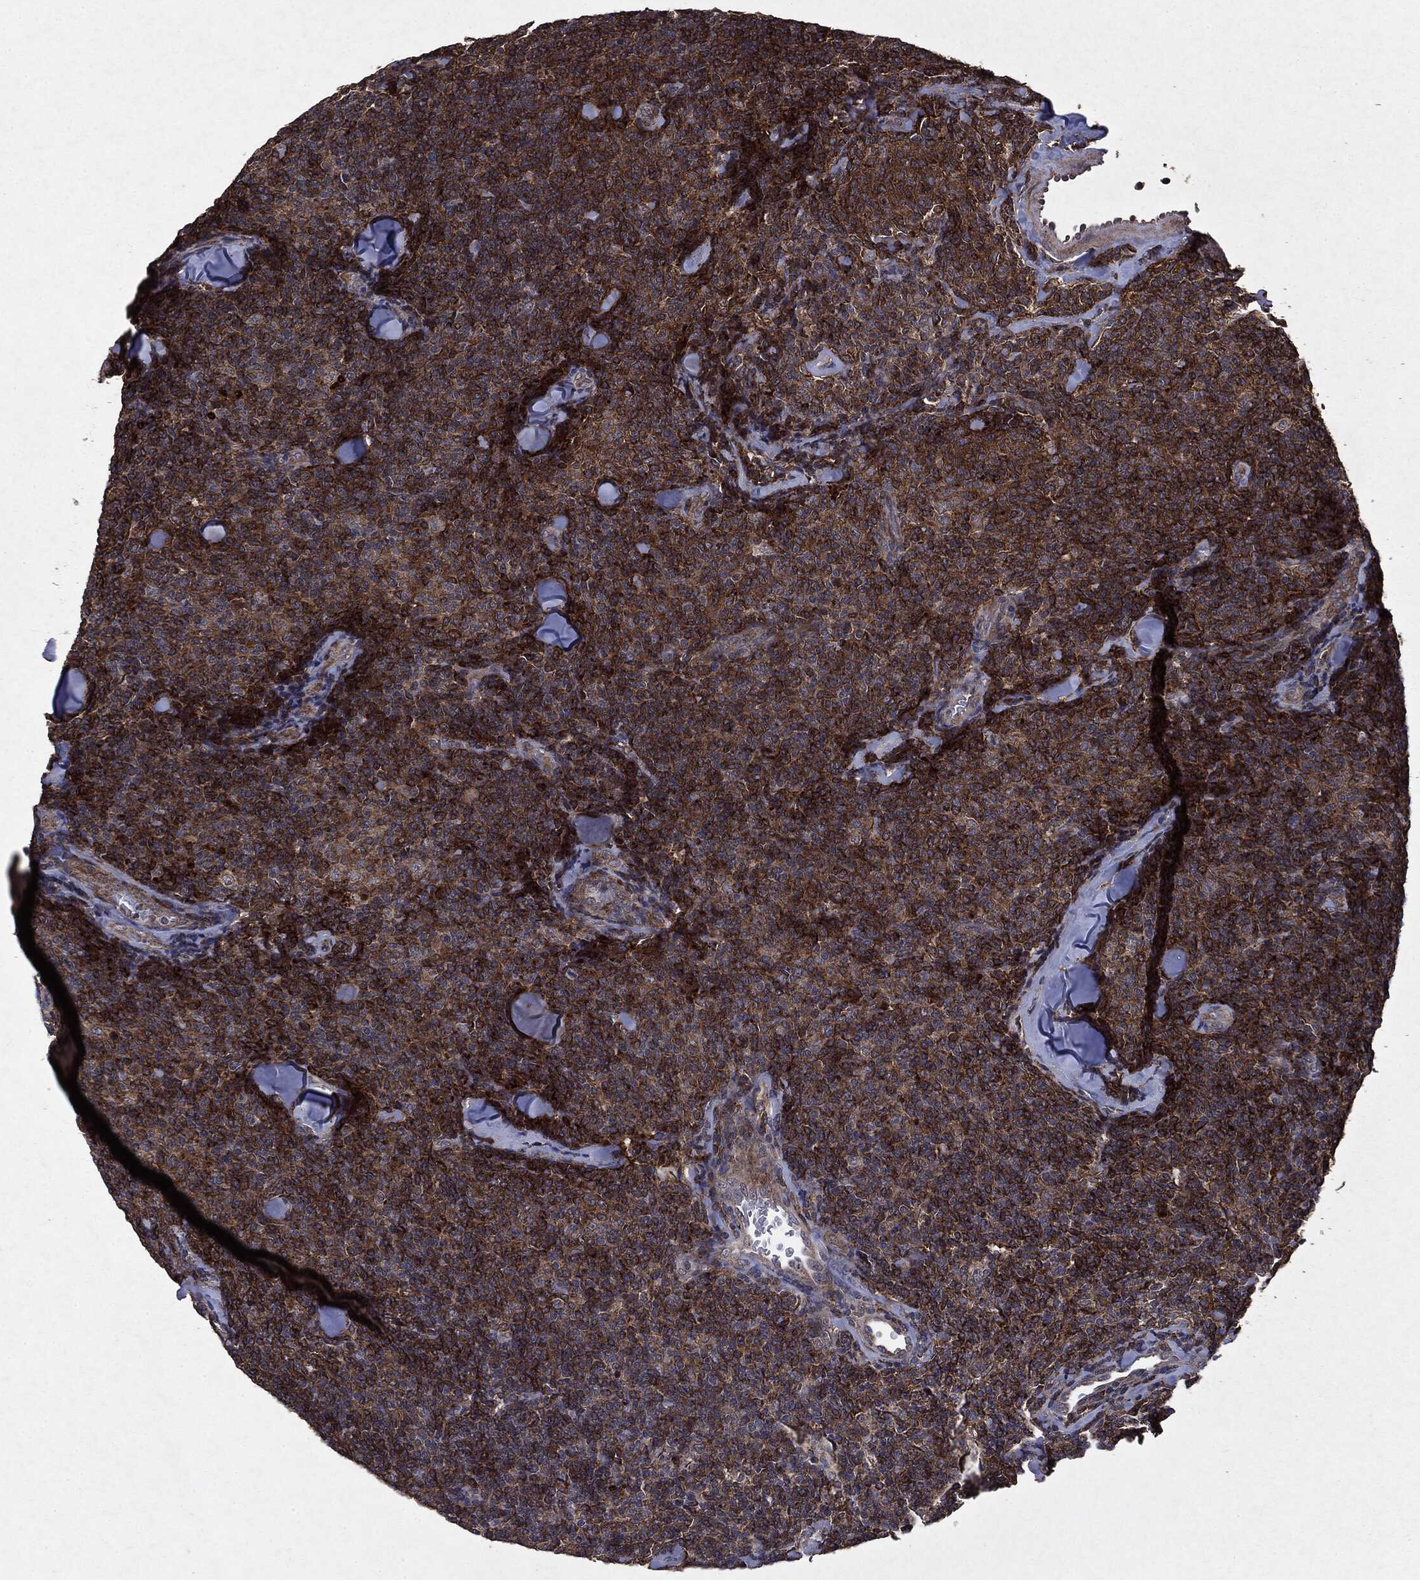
{"staining": {"intensity": "moderate", "quantity": ">75%", "location": "cytoplasmic/membranous"}, "tissue": "lymphoma", "cell_type": "Tumor cells", "image_type": "cancer", "snomed": [{"axis": "morphology", "description": "Malignant lymphoma, non-Hodgkin's type, Low grade"}, {"axis": "topography", "description": "Lymph node"}], "caption": "Malignant lymphoma, non-Hodgkin's type (low-grade) stained for a protein (brown) displays moderate cytoplasmic/membranous positive staining in approximately >75% of tumor cells.", "gene": "PTEN", "patient": {"sex": "female", "age": 56}}